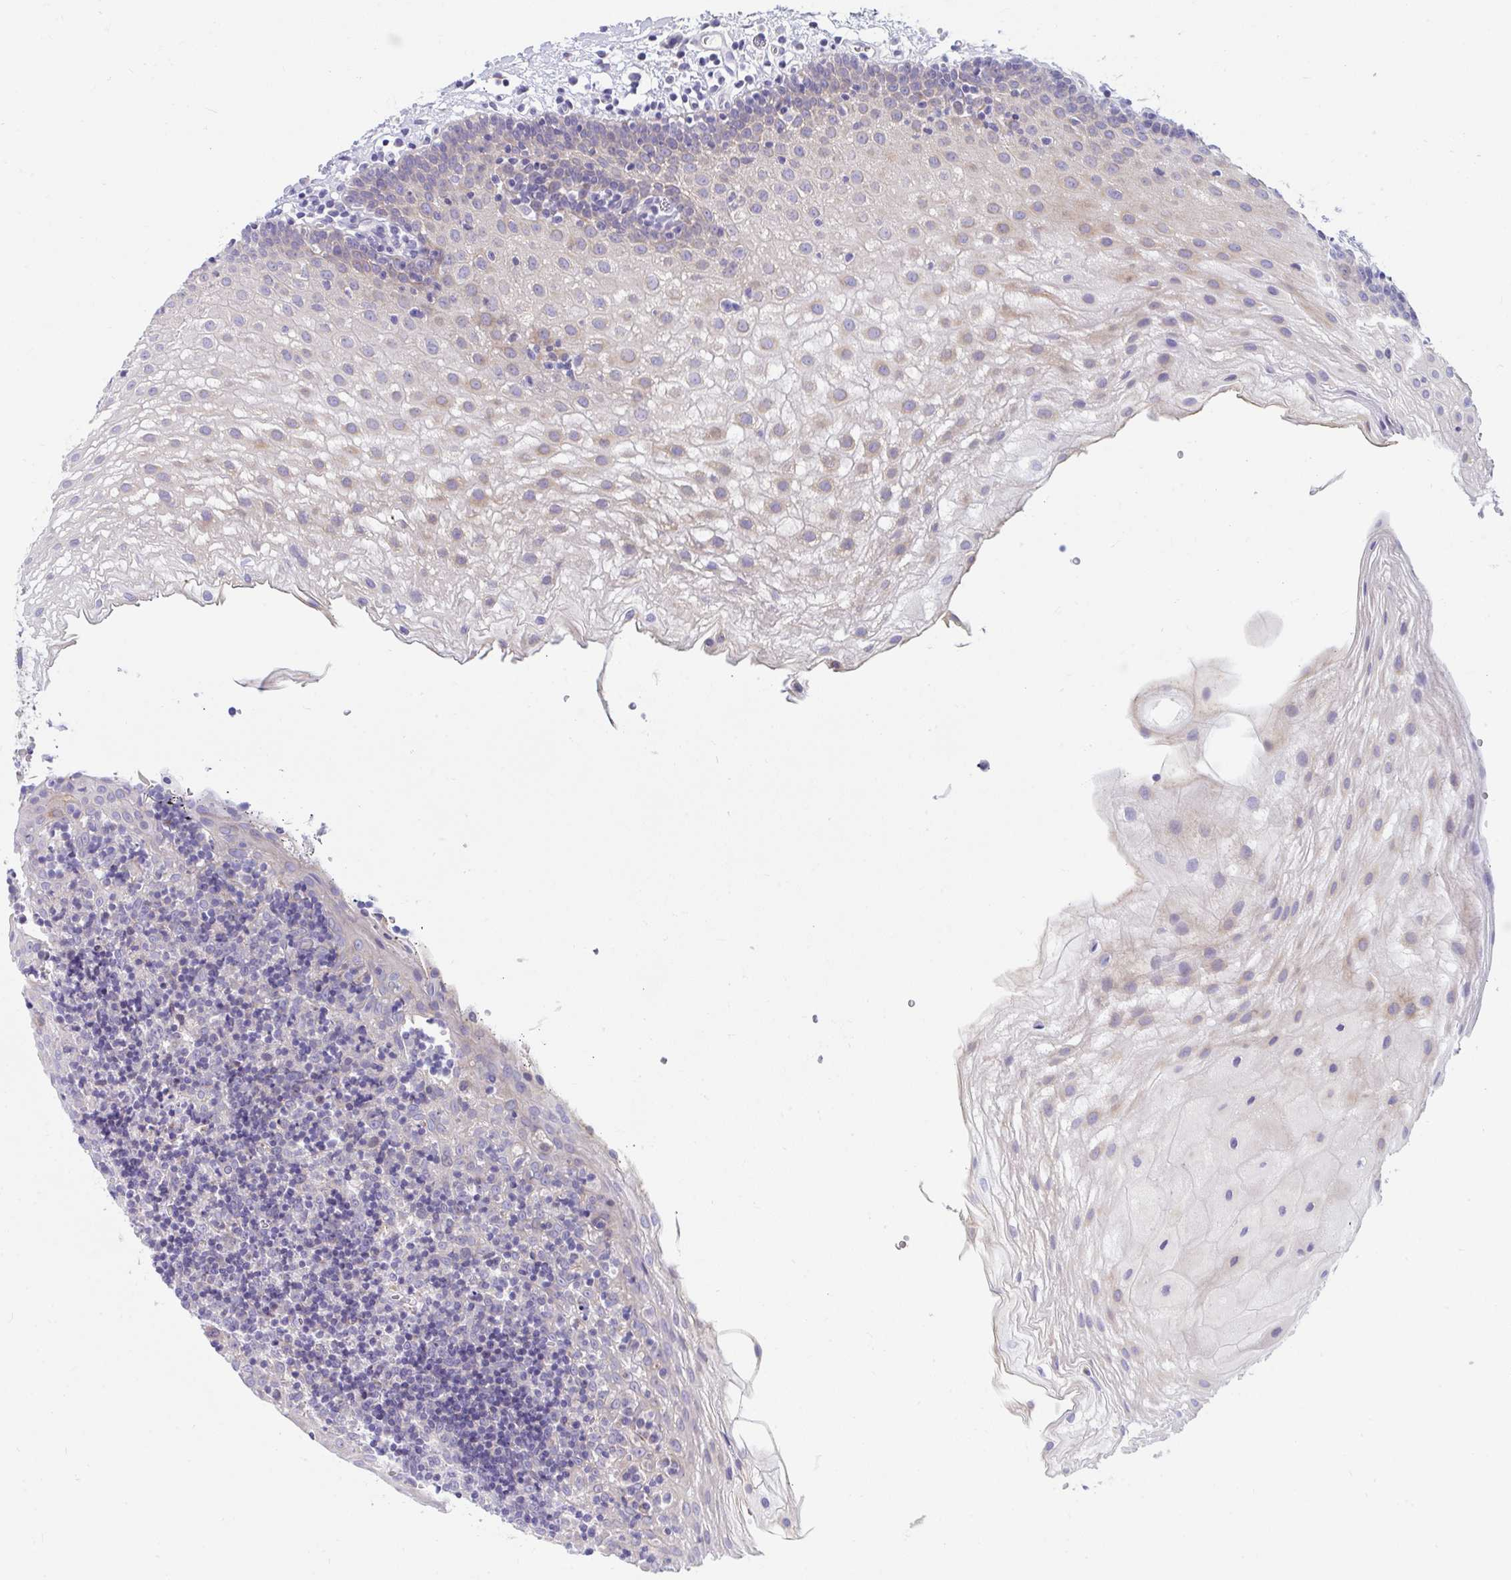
{"staining": {"intensity": "weak", "quantity": "<25%", "location": "cytoplasmic/membranous"}, "tissue": "oral mucosa", "cell_type": "Squamous epithelial cells", "image_type": "normal", "snomed": [{"axis": "morphology", "description": "Normal tissue, NOS"}, {"axis": "morphology", "description": "Squamous cell carcinoma, NOS"}, {"axis": "topography", "description": "Oral tissue"}, {"axis": "topography", "description": "Head-Neck"}], "caption": "Squamous epithelial cells are negative for brown protein staining in benign oral mucosa.", "gene": "DTX3", "patient": {"sex": "male", "age": 58}}